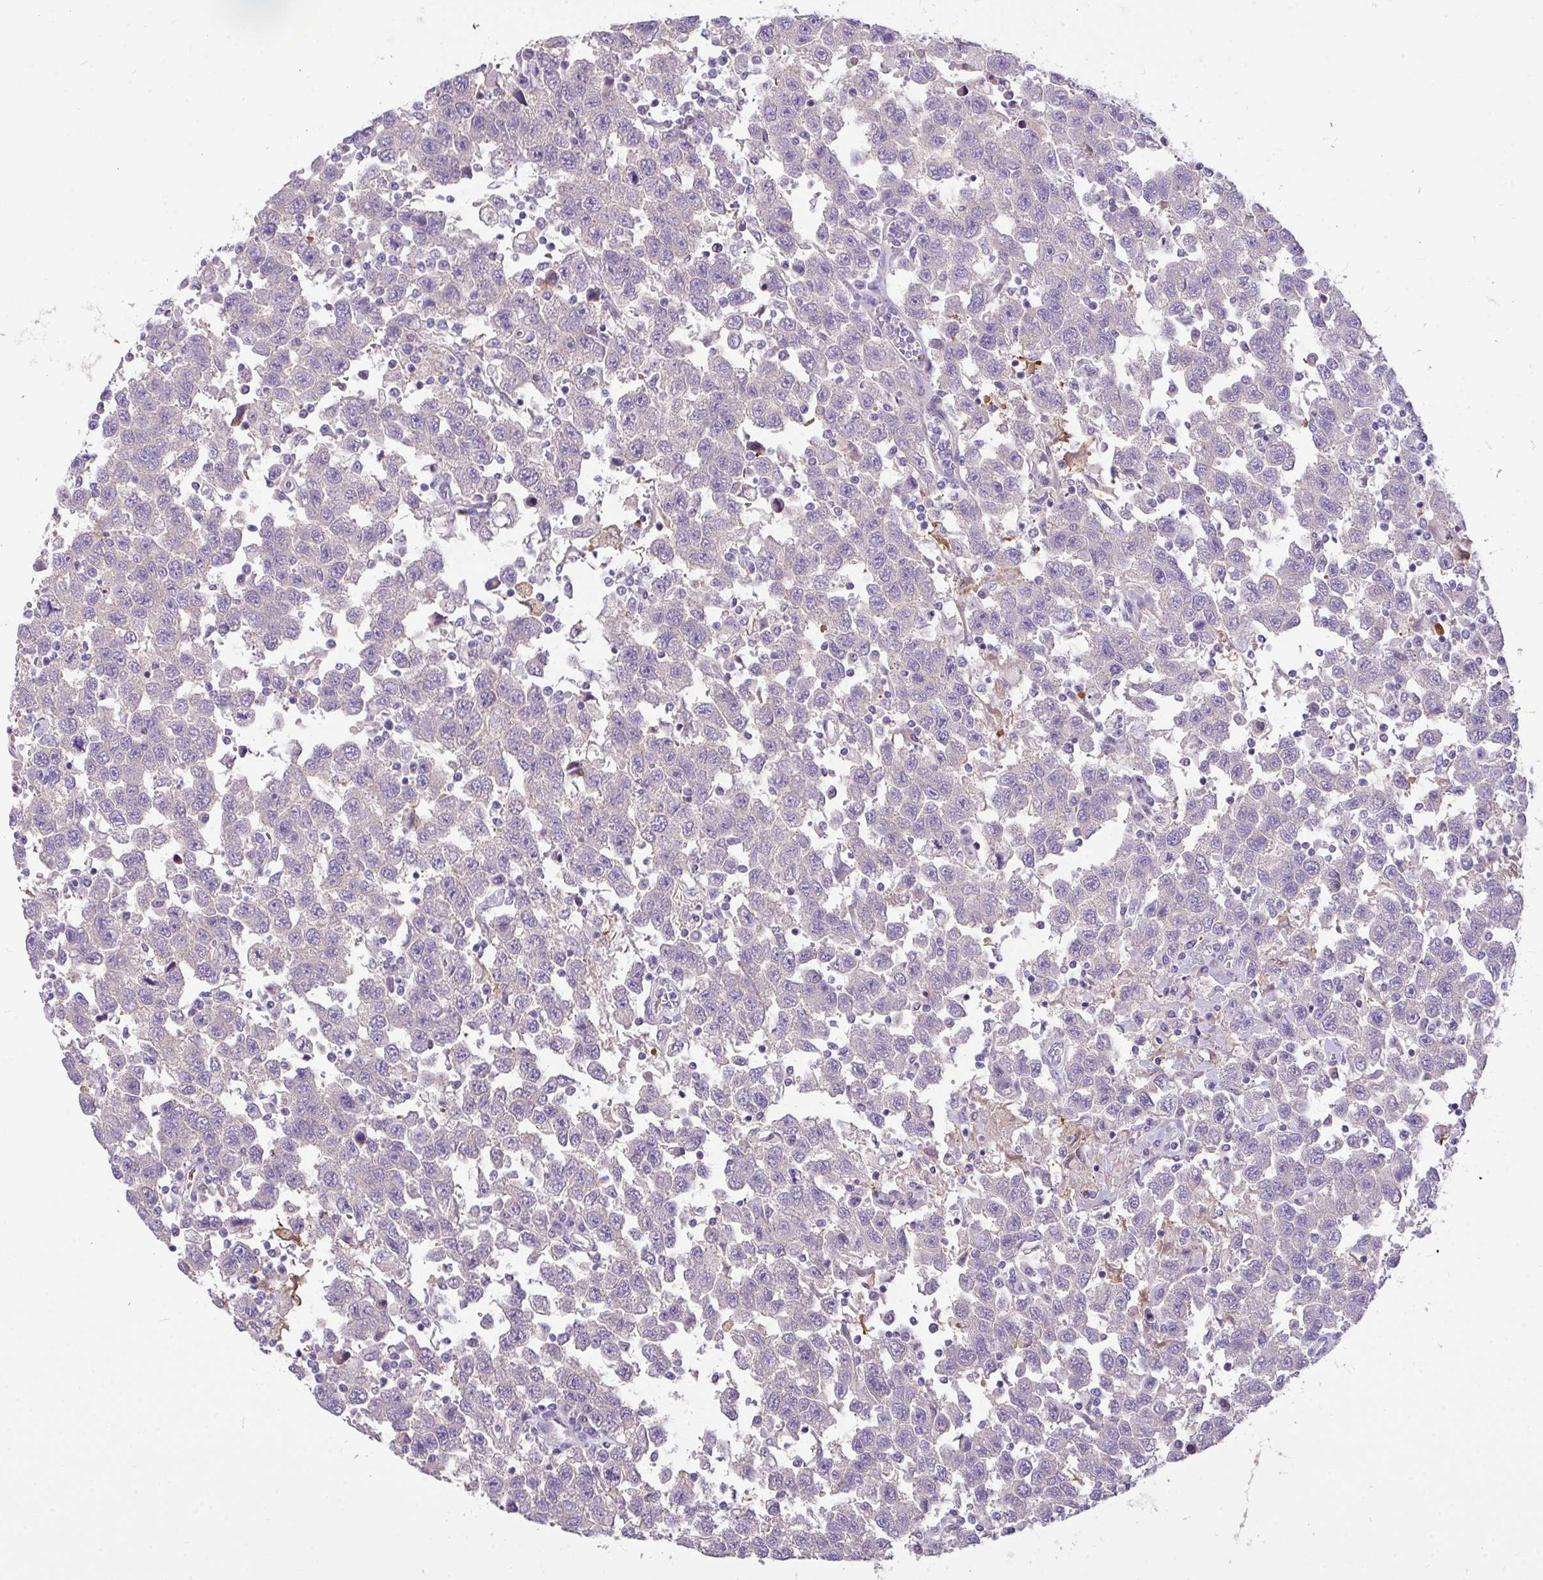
{"staining": {"intensity": "negative", "quantity": "none", "location": "none"}, "tissue": "testis cancer", "cell_type": "Tumor cells", "image_type": "cancer", "snomed": [{"axis": "morphology", "description": "Seminoma, NOS"}, {"axis": "topography", "description": "Testis"}], "caption": "Immunohistochemical staining of human testis seminoma shows no significant positivity in tumor cells.", "gene": "MOCS1", "patient": {"sex": "male", "age": 41}}